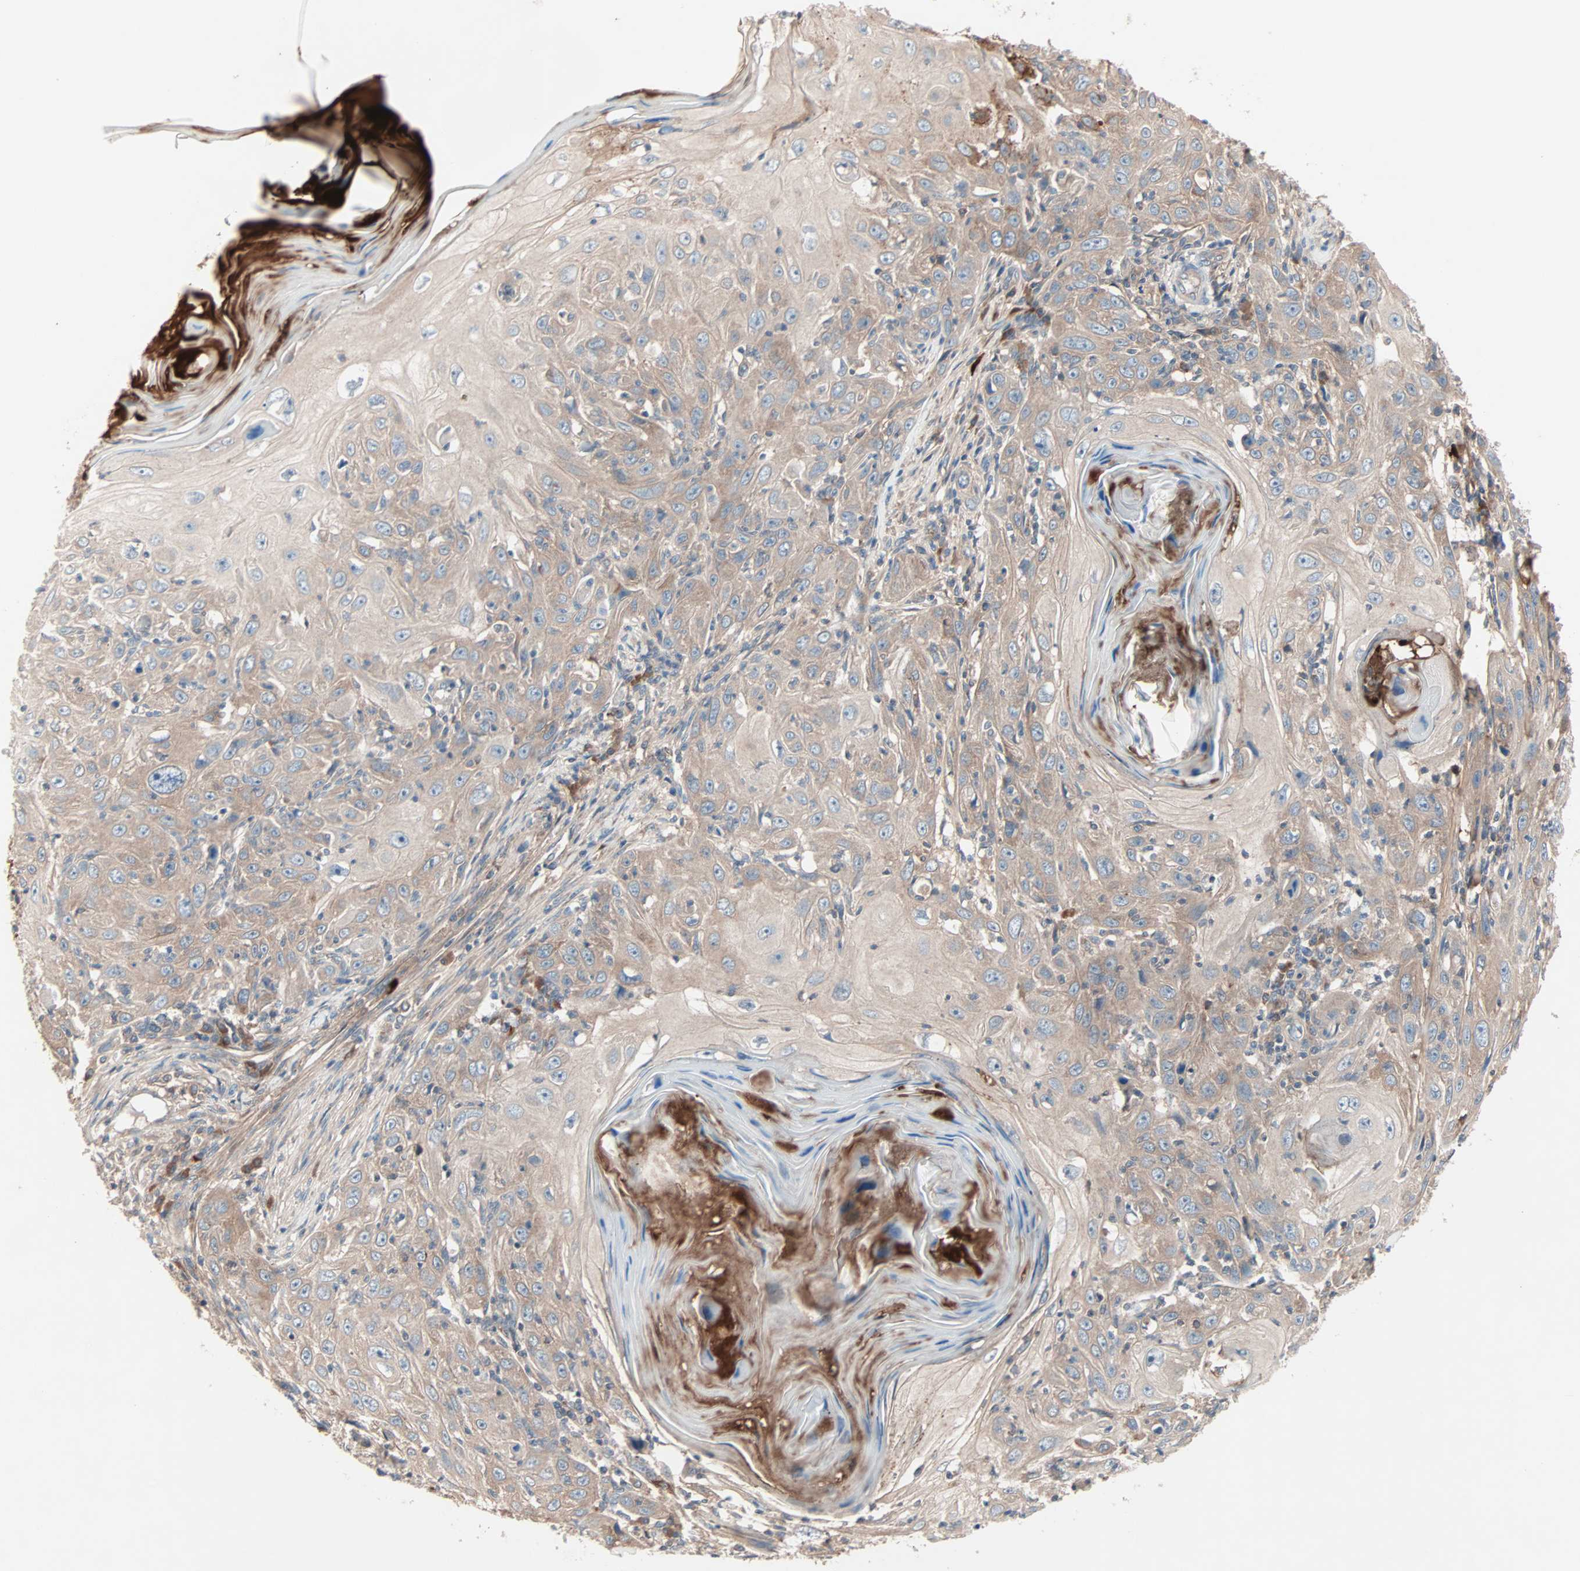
{"staining": {"intensity": "moderate", "quantity": ">75%", "location": "cytoplasmic/membranous"}, "tissue": "skin cancer", "cell_type": "Tumor cells", "image_type": "cancer", "snomed": [{"axis": "morphology", "description": "Squamous cell carcinoma, NOS"}, {"axis": "topography", "description": "Skin"}], "caption": "A histopathology image showing moderate cytoplasmic/membranous expression in about >75% of tumor cells in skin cancer (squamous cell carcinoma), as visualized by brown immunohistochemical staining.", "gene": "CAD", "patient": {"sex": "female", "age": 88}}